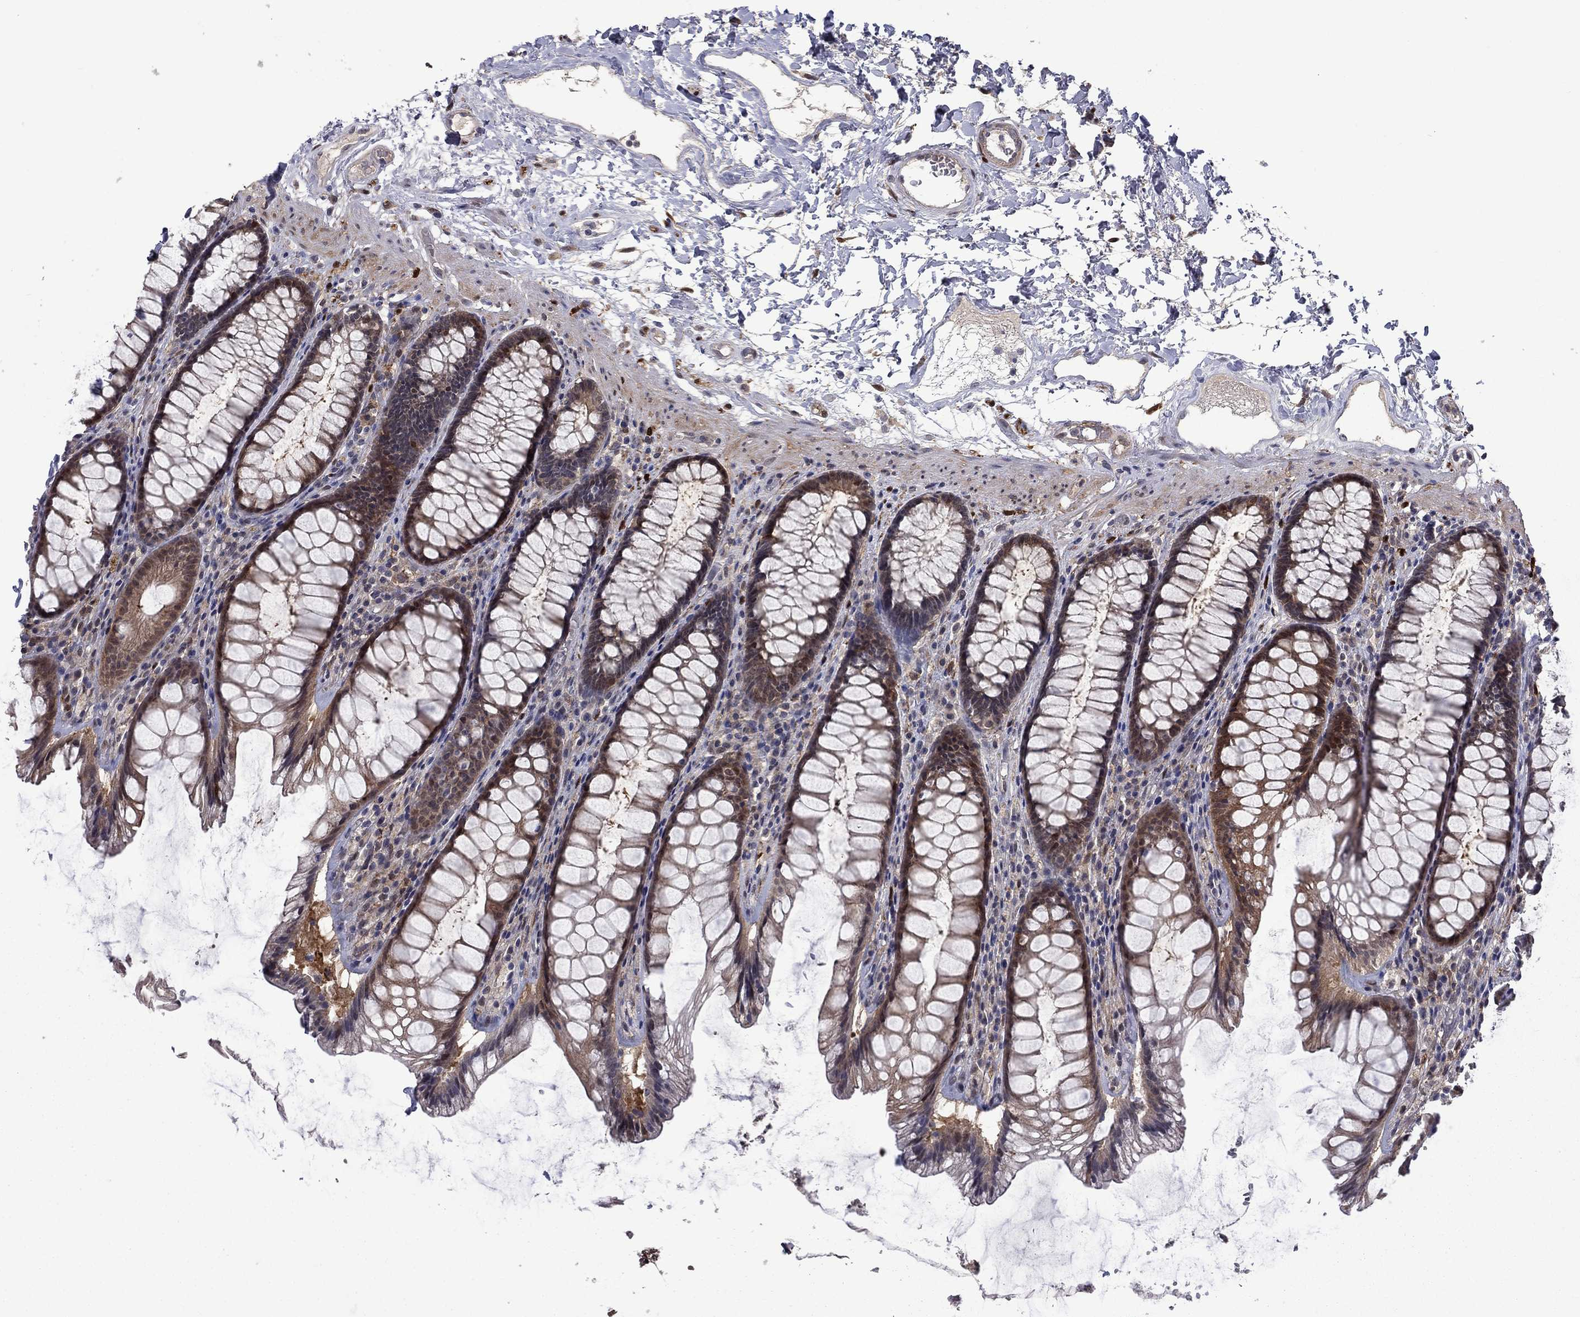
{"staining": {"intensity": "strong", "quantity": "25%-75%", "location": "cytoplasmic/membranous"}, "tissue": "rectum", "cell_type": "Glandular cells", "image_type": "normal", "snomed": [{"axis": "morphology", "description": "Normal tissue, NOS"}, {"axis": "topography", "description": "Rectum"}], "caption": "DAB immunohistochemical staining of normal rectum demonstrates strong cytoplasmic/membranous protein positivity in approximately 25%-75% of glandular cells.", "gene": "CBR1", "patient": {"sex": "male", "age": 72}}